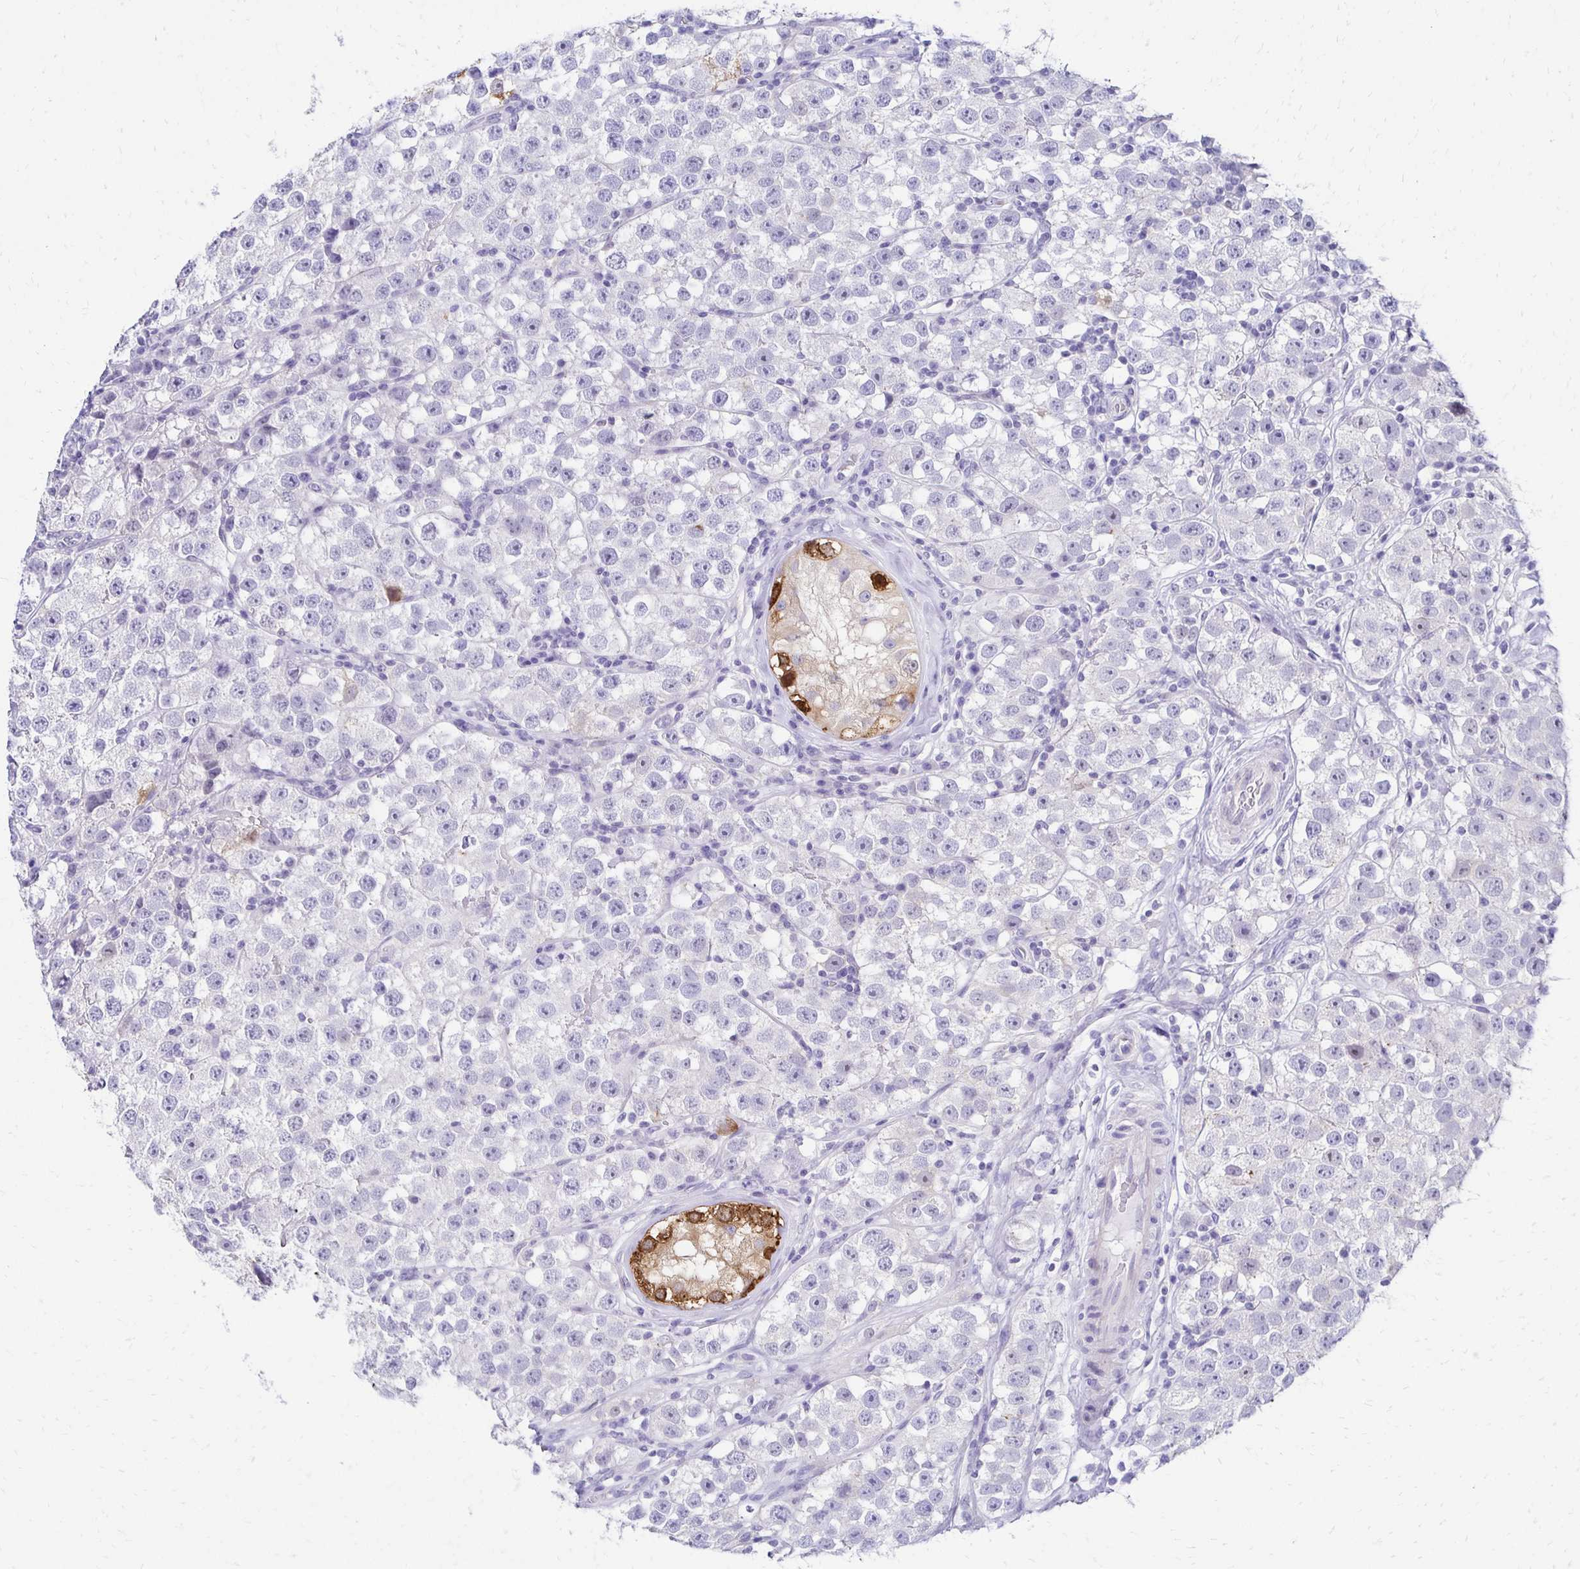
{"staining": {"intensity": "negative", "quantity": "none", "location": "none"}, "tissue": "testis cancer", "cell_type": "Tumor cells", "image_type": "cancer", "snomed": [{"axis": "morphology", "description": "Seminoma, NOS"}, {"axis": "topography", "description": "Testis"}], "caption": "Immunohistochemical staining of seminoma (testis) exhibits no significant positivity in tumor cells.", "gene": "C1QTNF2", "patient": {"sex": "male", "age": 34}}